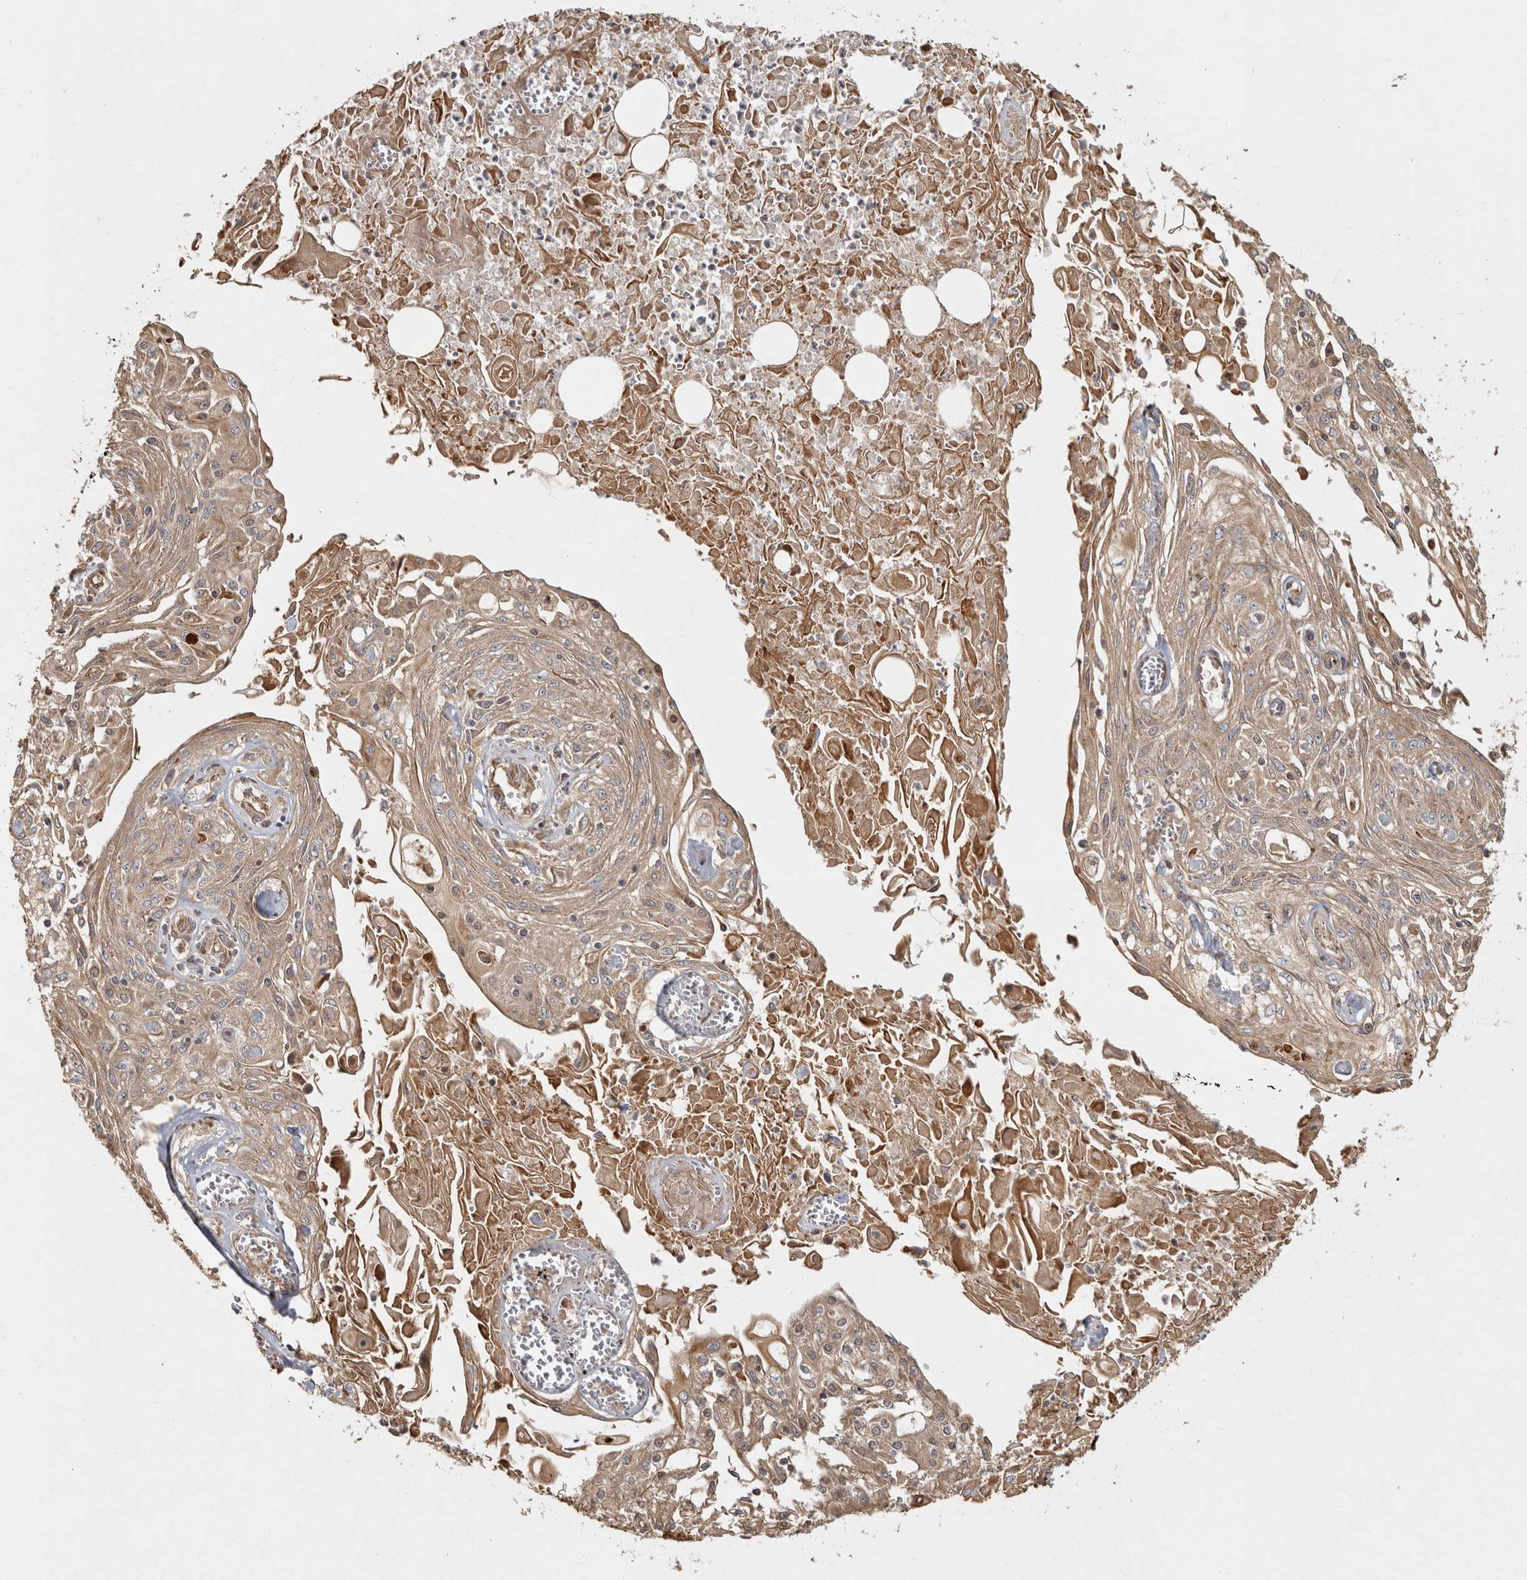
{"staining": {"intensity": "weak", "quantity": ">75%", "location": "cytoplasmic/membranous"}, "tissue": "skin cancer", "cell_type": "Tumor cells", "image_type": "cancer", "snomed": [{"axis": "morphology", "description": "Squamous cell carcinoma, NOS"}, {"axis": "morphology", "description": "Squamous cell carcinoma, metastatic, NOS"}, {"axis": "topography", "description": "Skin"}, {"axis": "topography", "description": "Lymph node"}], "caption": "This is an image of immunohistochemistry staining of squamous cell carcinoma (skin), which shows weak expression in the cytoplasmic/membranous of tumor cells.", "gene": "CAMSAP2", "patient": {"sex": "male", "age": 75}}